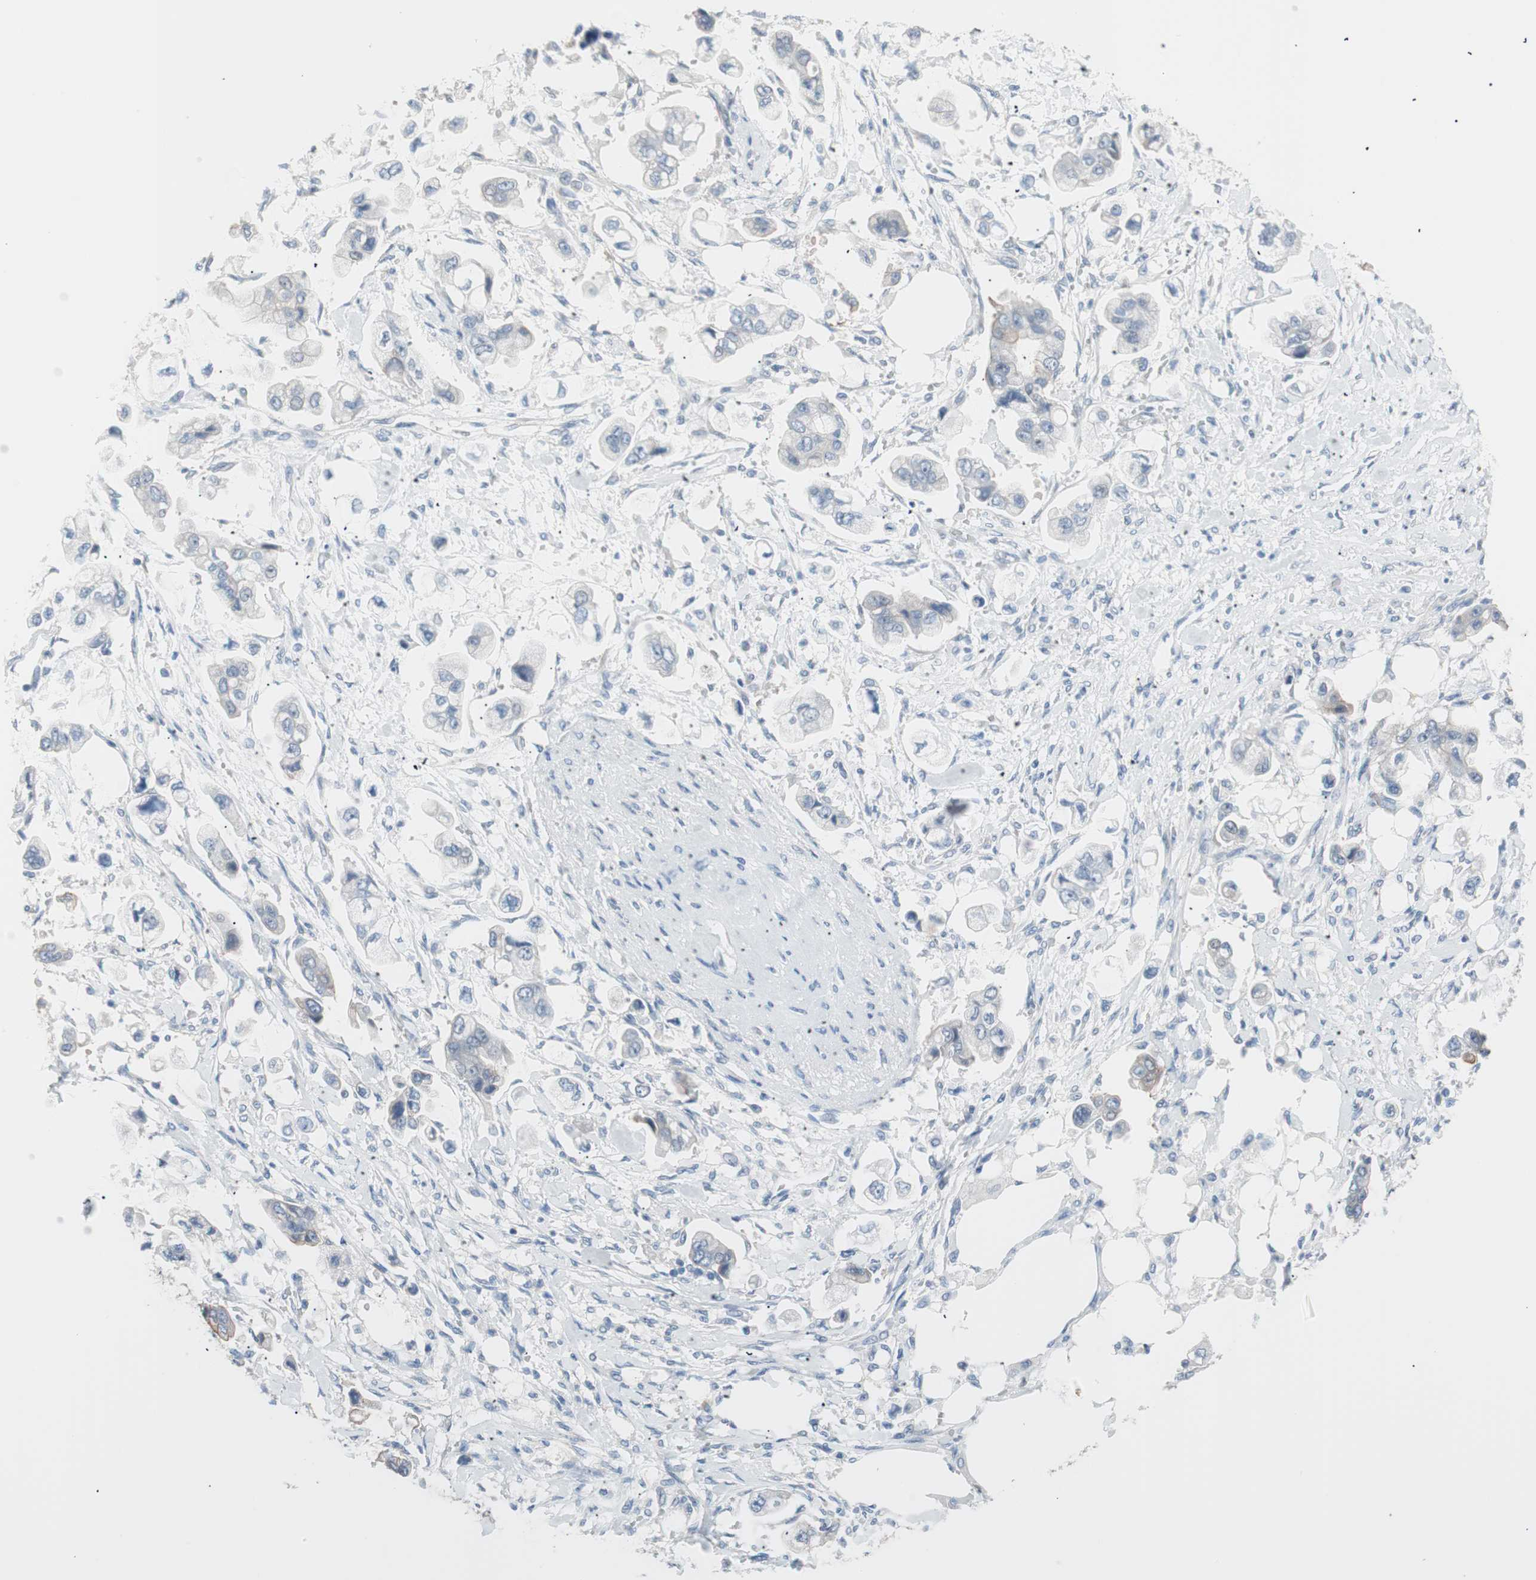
{"staining": {"intensity": "weak", "quantity": "<25%", "location": "cytoplasmic/membranous"}, "tissue": "stomach cancer", "cell_type": "Tumor cells", "image_type": "cancer", "snomed": [{"axis": "morphology", "description": "Adenocarcinoma, NOS"}, {"axis": "topography", "description": "Stomach"}], "caption": "Tumor cells show no significant positivity in adenocarcinoma (stomach).", "gene": "VIL1", "patient": {"sex": "male", "age": 62}}